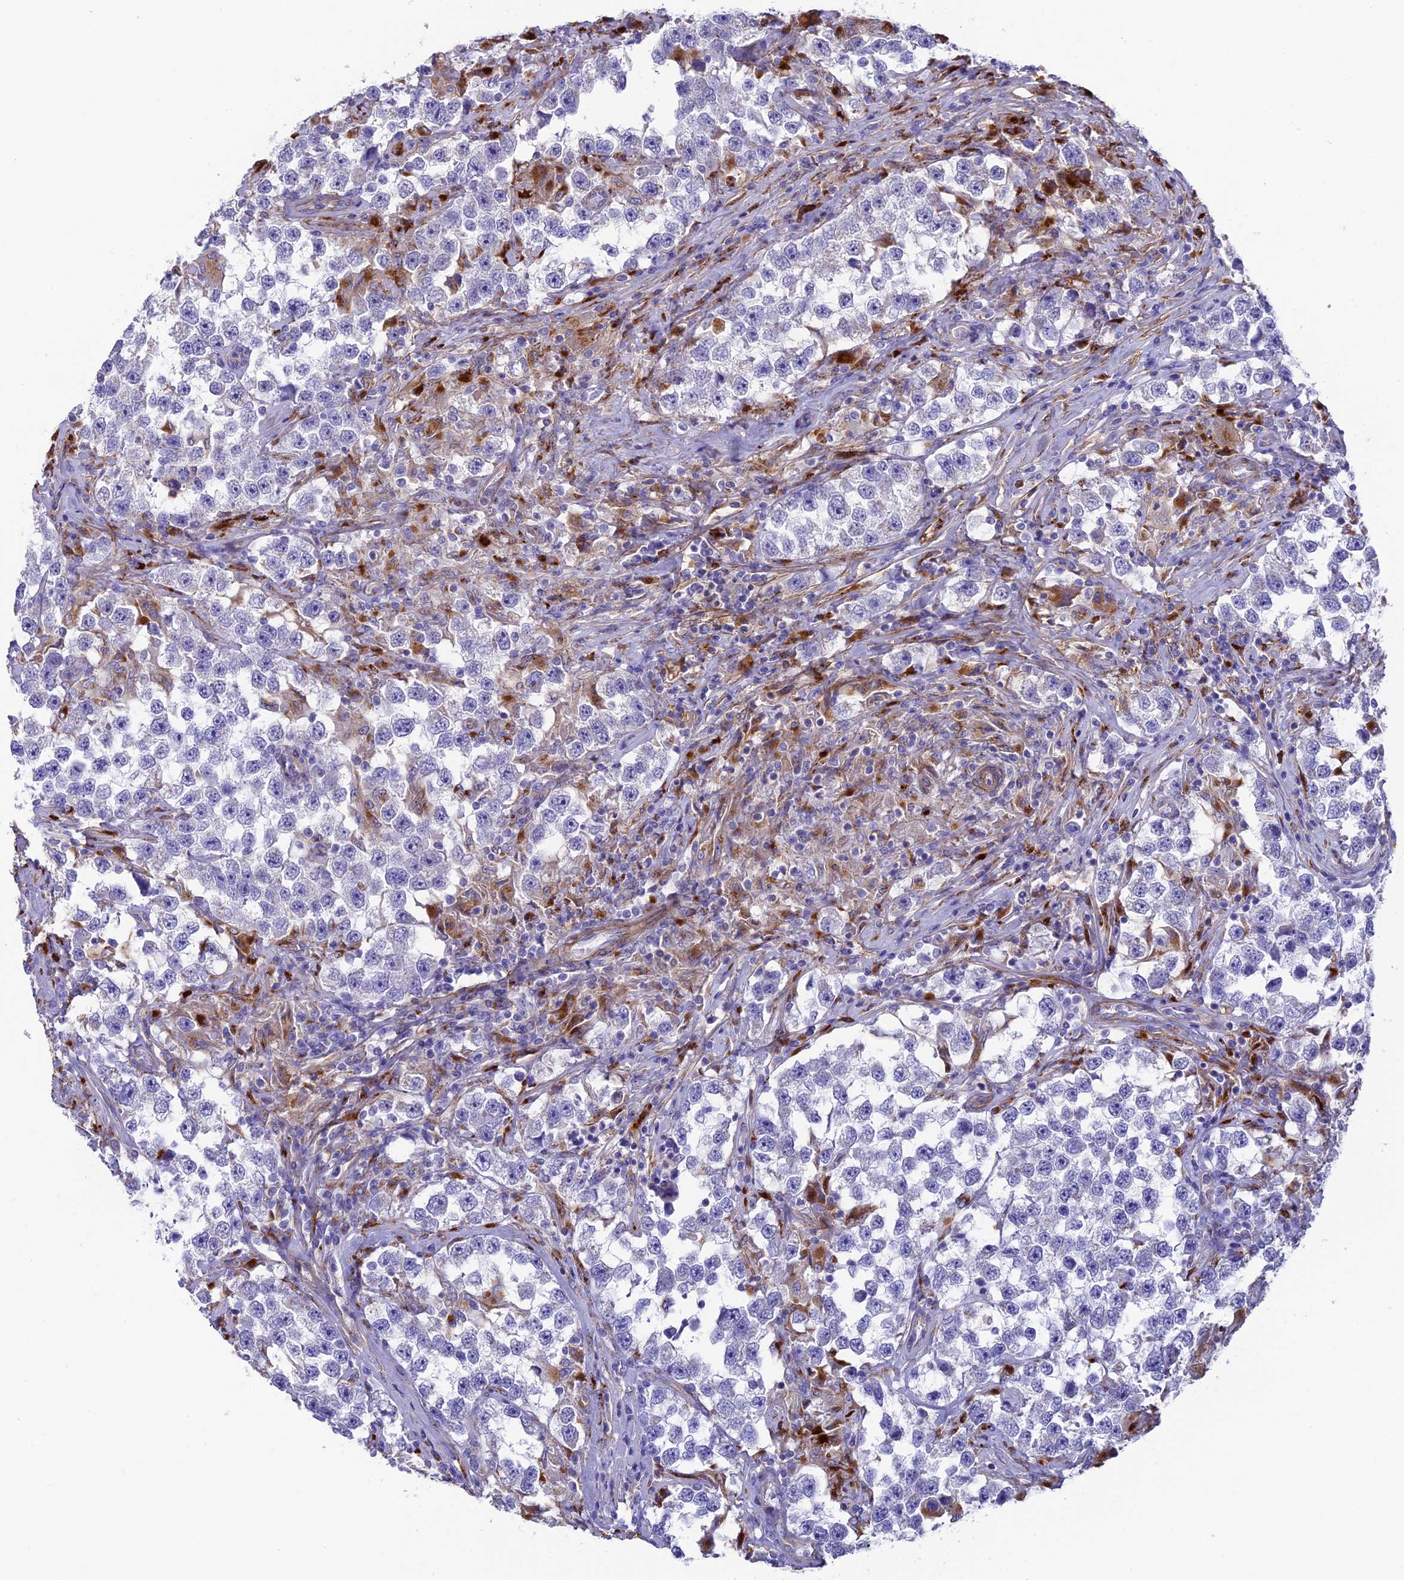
{"staining": {"intensity": "negative", "quantity": "none", "location": "none"}, "tissue": "testis cancer", "cell_type": "Tumor cells", "image_type": "cancer", "snomed": [{"axis": "morphology", "description": "Seminoma, NOS"}, {"axis": "topography", "description": "Testis"}], "caption": "DAB immunohistochemical staining of human testis seminoma reveals no significant staining in tumor cells.", "gene": "TNS1", "patient": {"sex": "male", "age": 46}}